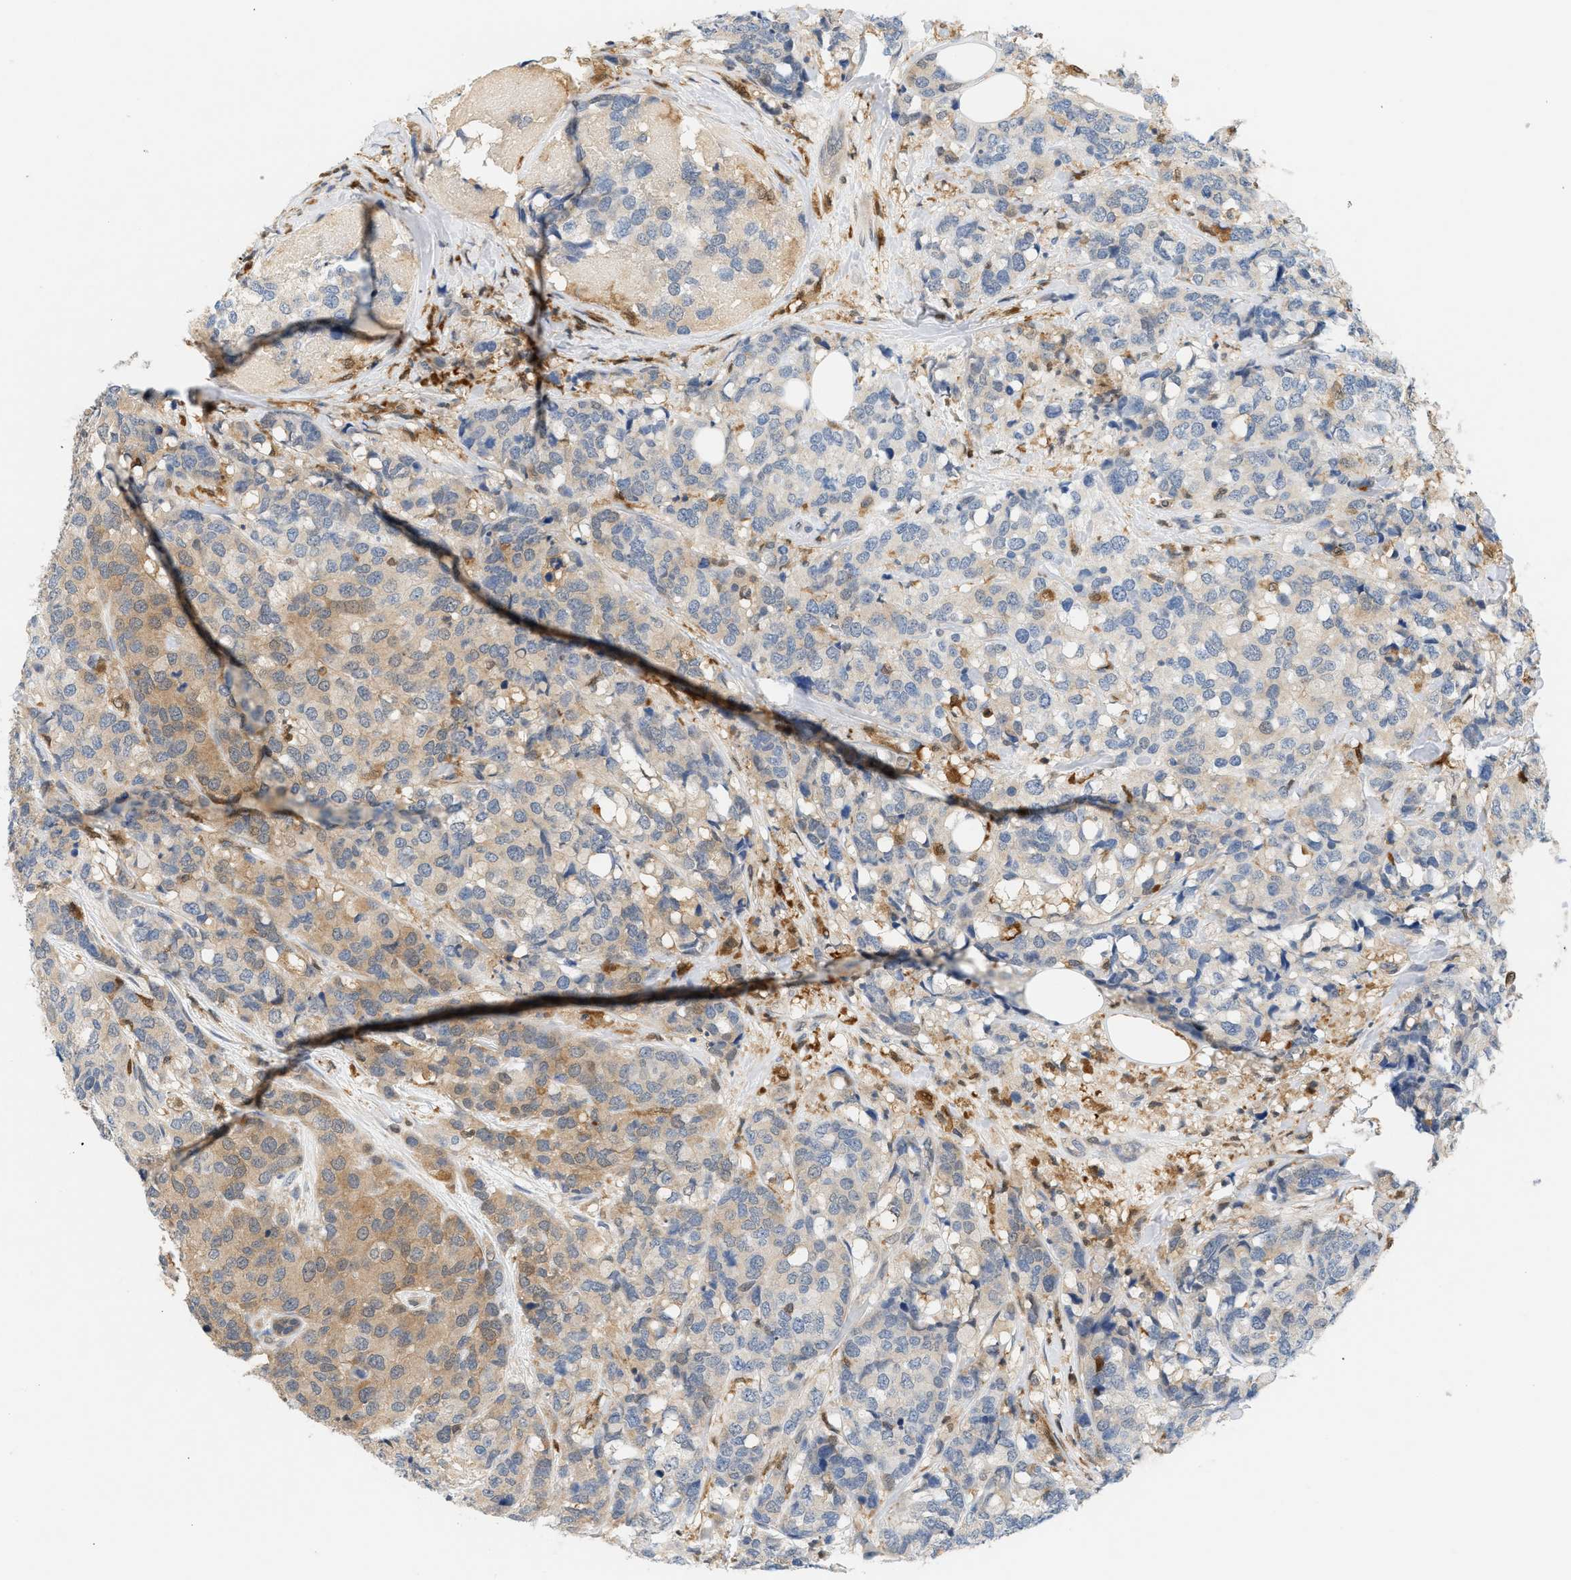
{"staining": {"intensity": "weak", "quantity": "25%-75%", "location": "cytoplasmic/membranous"}, "tissue": "breast cancer", "cell_type": "Tumor cells", "image_type": "cancer", "snomed": [{"axis": "morphology", "description": "Lobular carcinoma"}, {"axis": "topography", "description": "Breast"}], "caption": "A photomicrograph showing weak cytoplasmic/membranous expression in about 25%-75% of tumor cells in breast cancer, as visualized by brown immunohistochemical staining.", "gene": "PYCARD", "patient": {"sex": "female", "age": 59}}